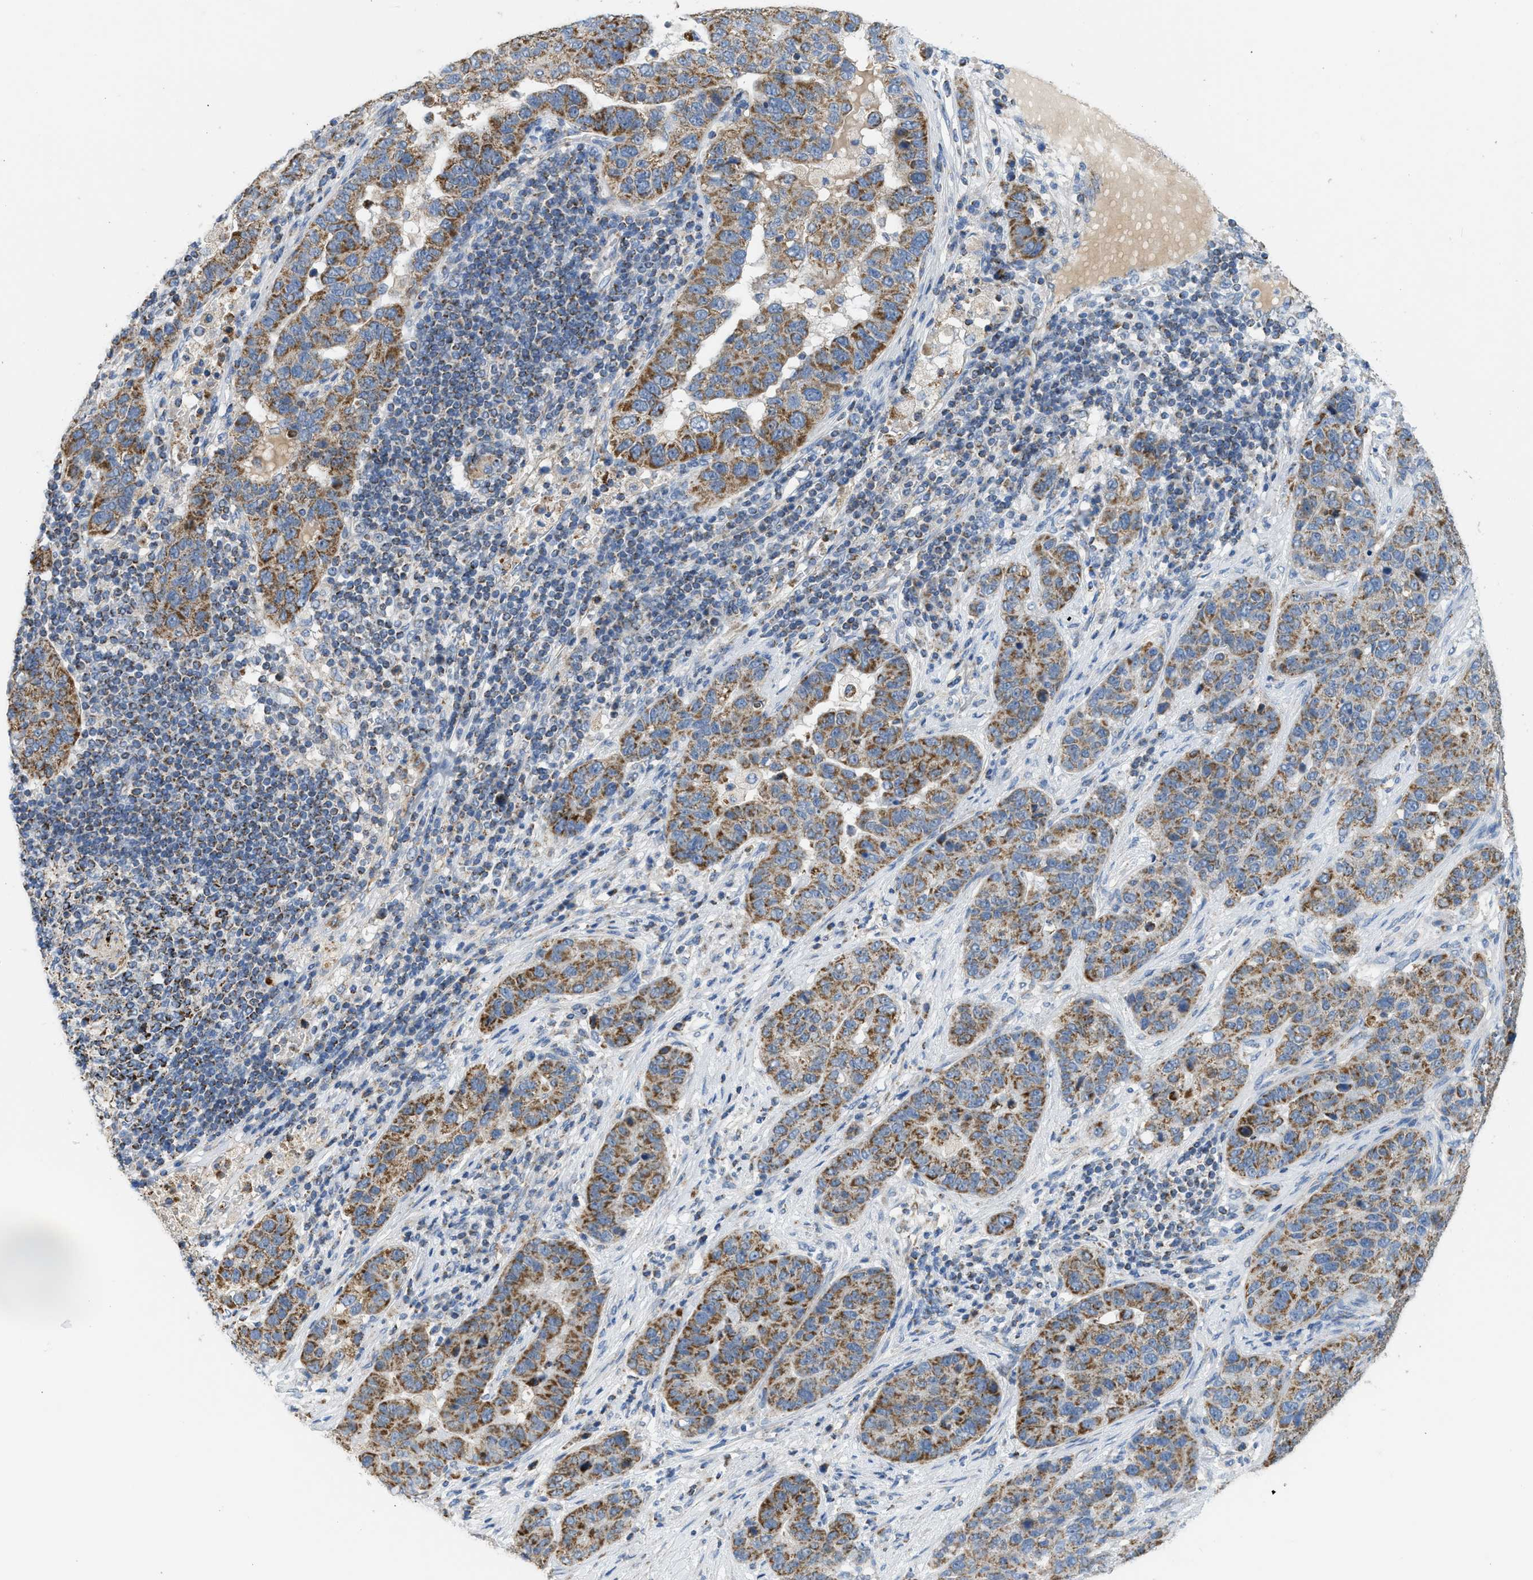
{"staining": {"intensity": "strong", "quantity": ">75%", "location": "cytoplasmic/membranous"}, "tissue": "pancreatic cancer", "cell_type": "Tumor cells", "image_type": "cancer", "snomed": [{"axis": "morphology", "description": "Adenocarcinoma, NOS"}, {"axis": "topography", "description": "Pancreas"}], "caption": "Tumor cells exhibit strong cytoplasmic/membranous expression in about >75% of cells in adenocarcinoma (pancreatic). (DAB IHC, brown staining for protein, blue staining for nuclei).", "gene": "GOT2", "patient": {"sex": "female", "age": 61}}